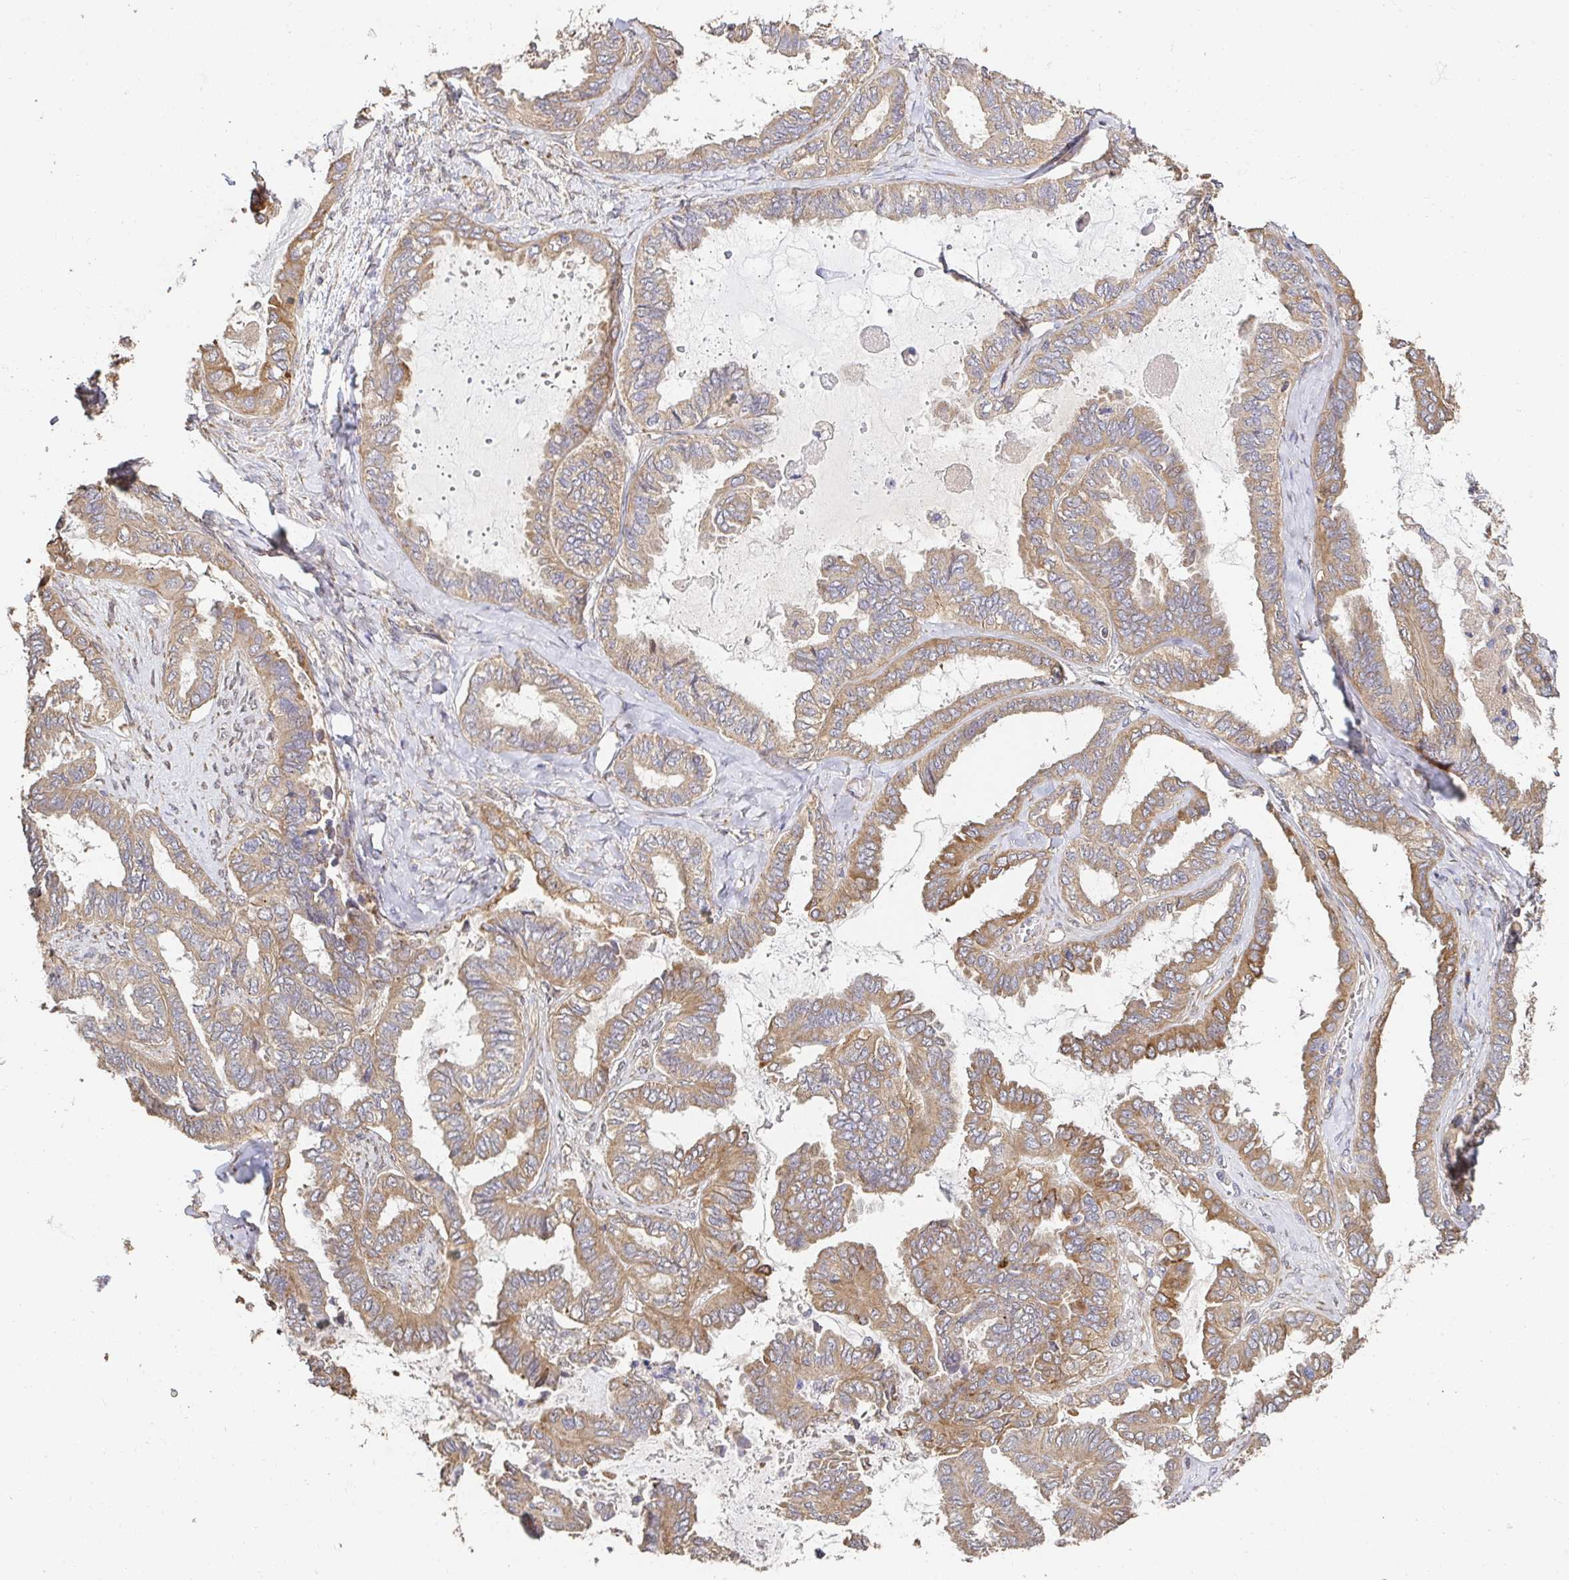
{"staining": {"intensity": "moderate", "quantity": ">75%", "location": "cytoplasmic/membranous"}, "tissue": "ovarian cancer", "cell_type": "Tumor cells", "image_type": "cancer", "snomed": [{"axis": "morphology", "description": "Carcinoma, endometroid"}, {"axis": "topography", "description": "Ovary"}], "caption": "There is medium levels of moderate cytoplasmic/membranous staining in tumor cells of ovarian cancer, as demonstrated by immunohistochemical staining (brown color).", "gene": "APBB1", "patient": {"sex": "female", "age": 70}}